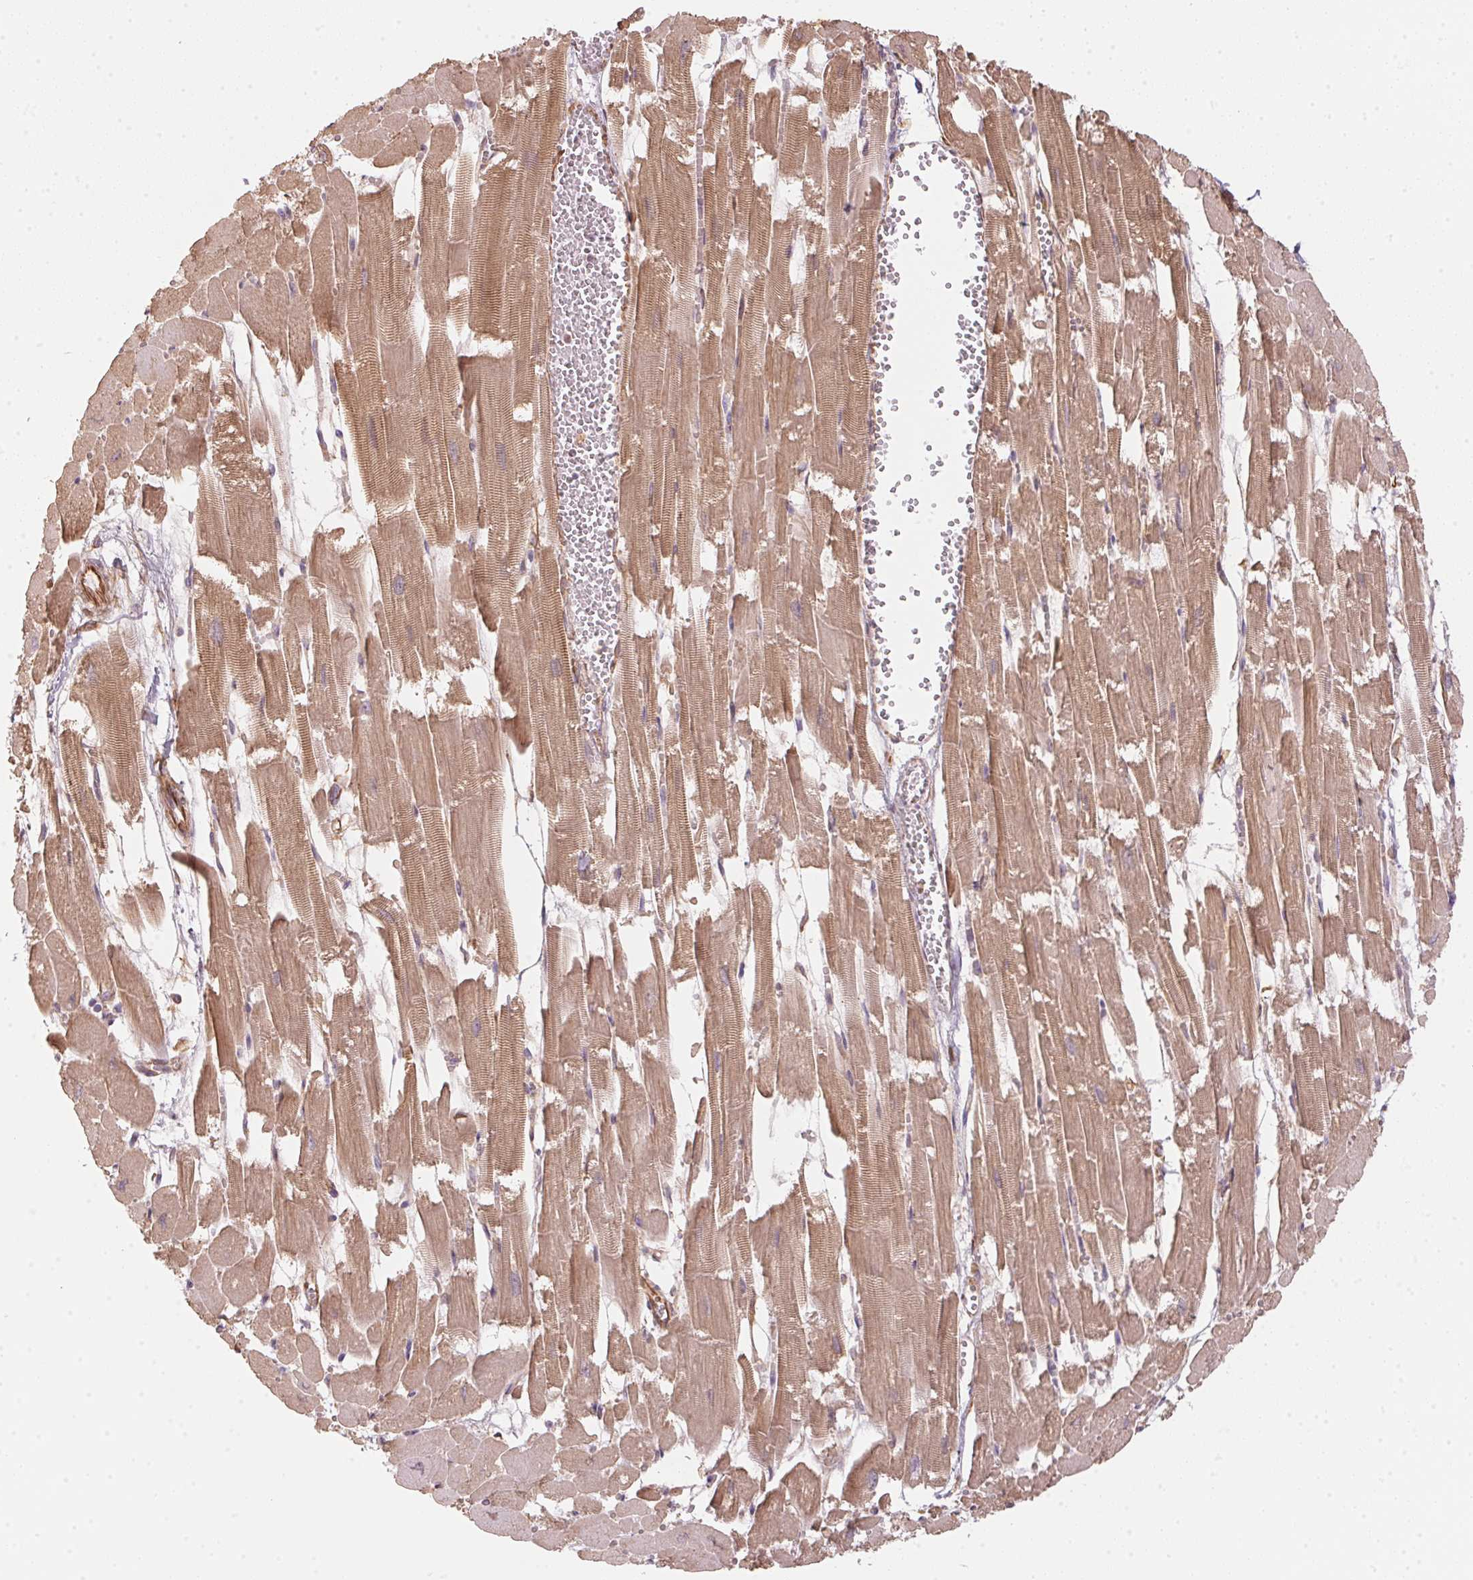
{"staining": {"intensity": "moderate", "quantity": "25%-75%", "location": "cytoplasmic/membranous"}, "tissue": "heart muscle", "cell_type": "Cardiomyocytes", "image_type": "normal", "snomed": [{"axis": "morphology", "description": "Normal tissue, NOS"}, {"axis": "topography", "description": "Heart"}], "caption": "Protein expression analysis of benign heart muscle shows moderate cytoplasmic/membranous positivity in about 25%-75% of cardiomyocytes.", "gene": "FOXR2", "patient": {"sex": "female", "age": 52}}